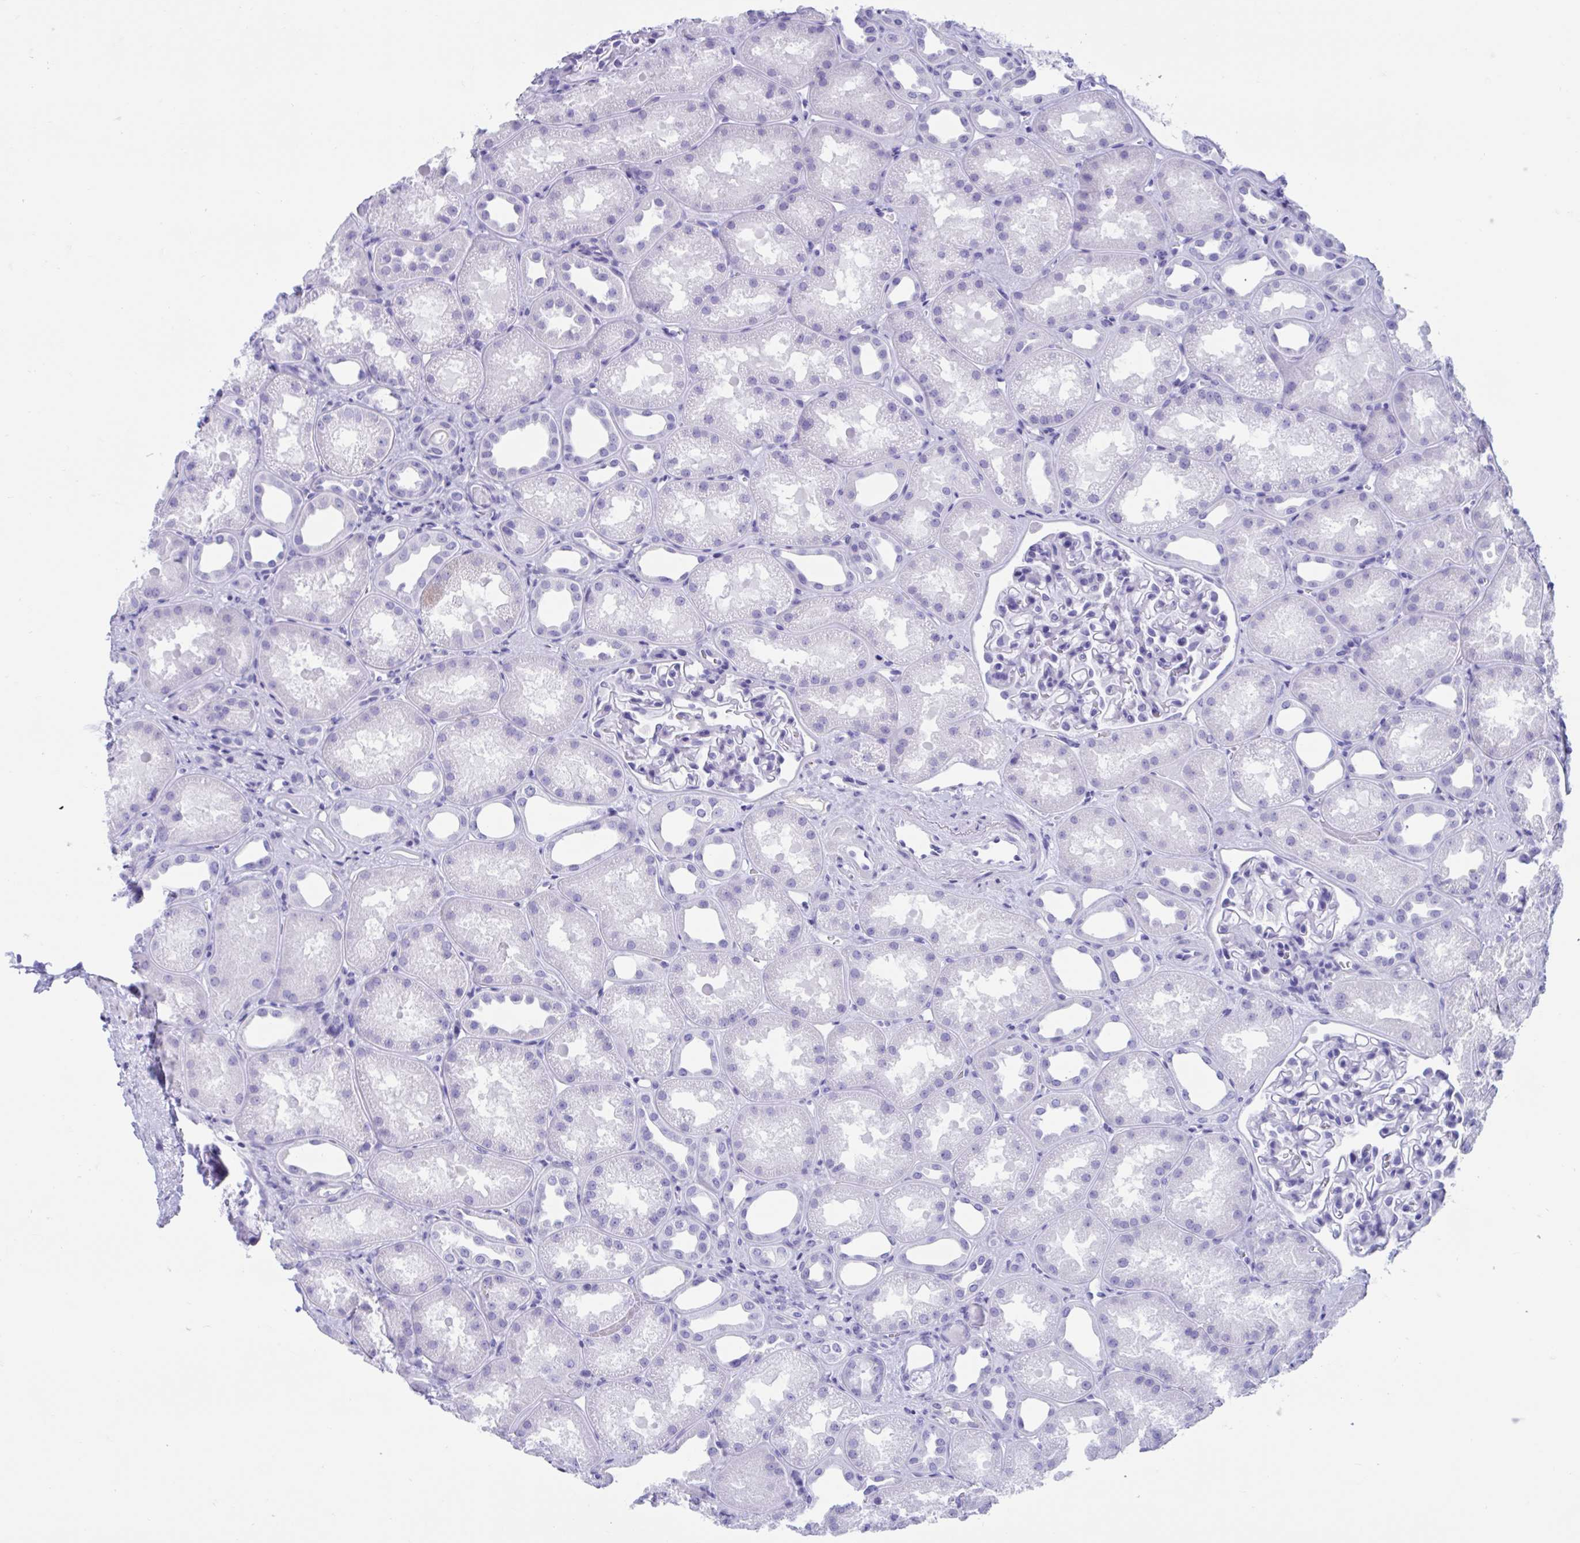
{"staining": {"intensity": "negative", "quantity": "none", "location": "none"}, "tissue": "kidney", "cell_type": "Cells in glomeruli", "image_type": "normal", "snomed": [{"axis": "morphology", "description": "Normal tissue, NOS"}, {"axis": "topography", "description": "Kidney"}], "caption": "This is an IHC histopathology image of unremarkable kidney. There is no positivity in cells in glomeruli.", "gene": "TMEM35A", "patient": {"sex": "male", "age": 61}}